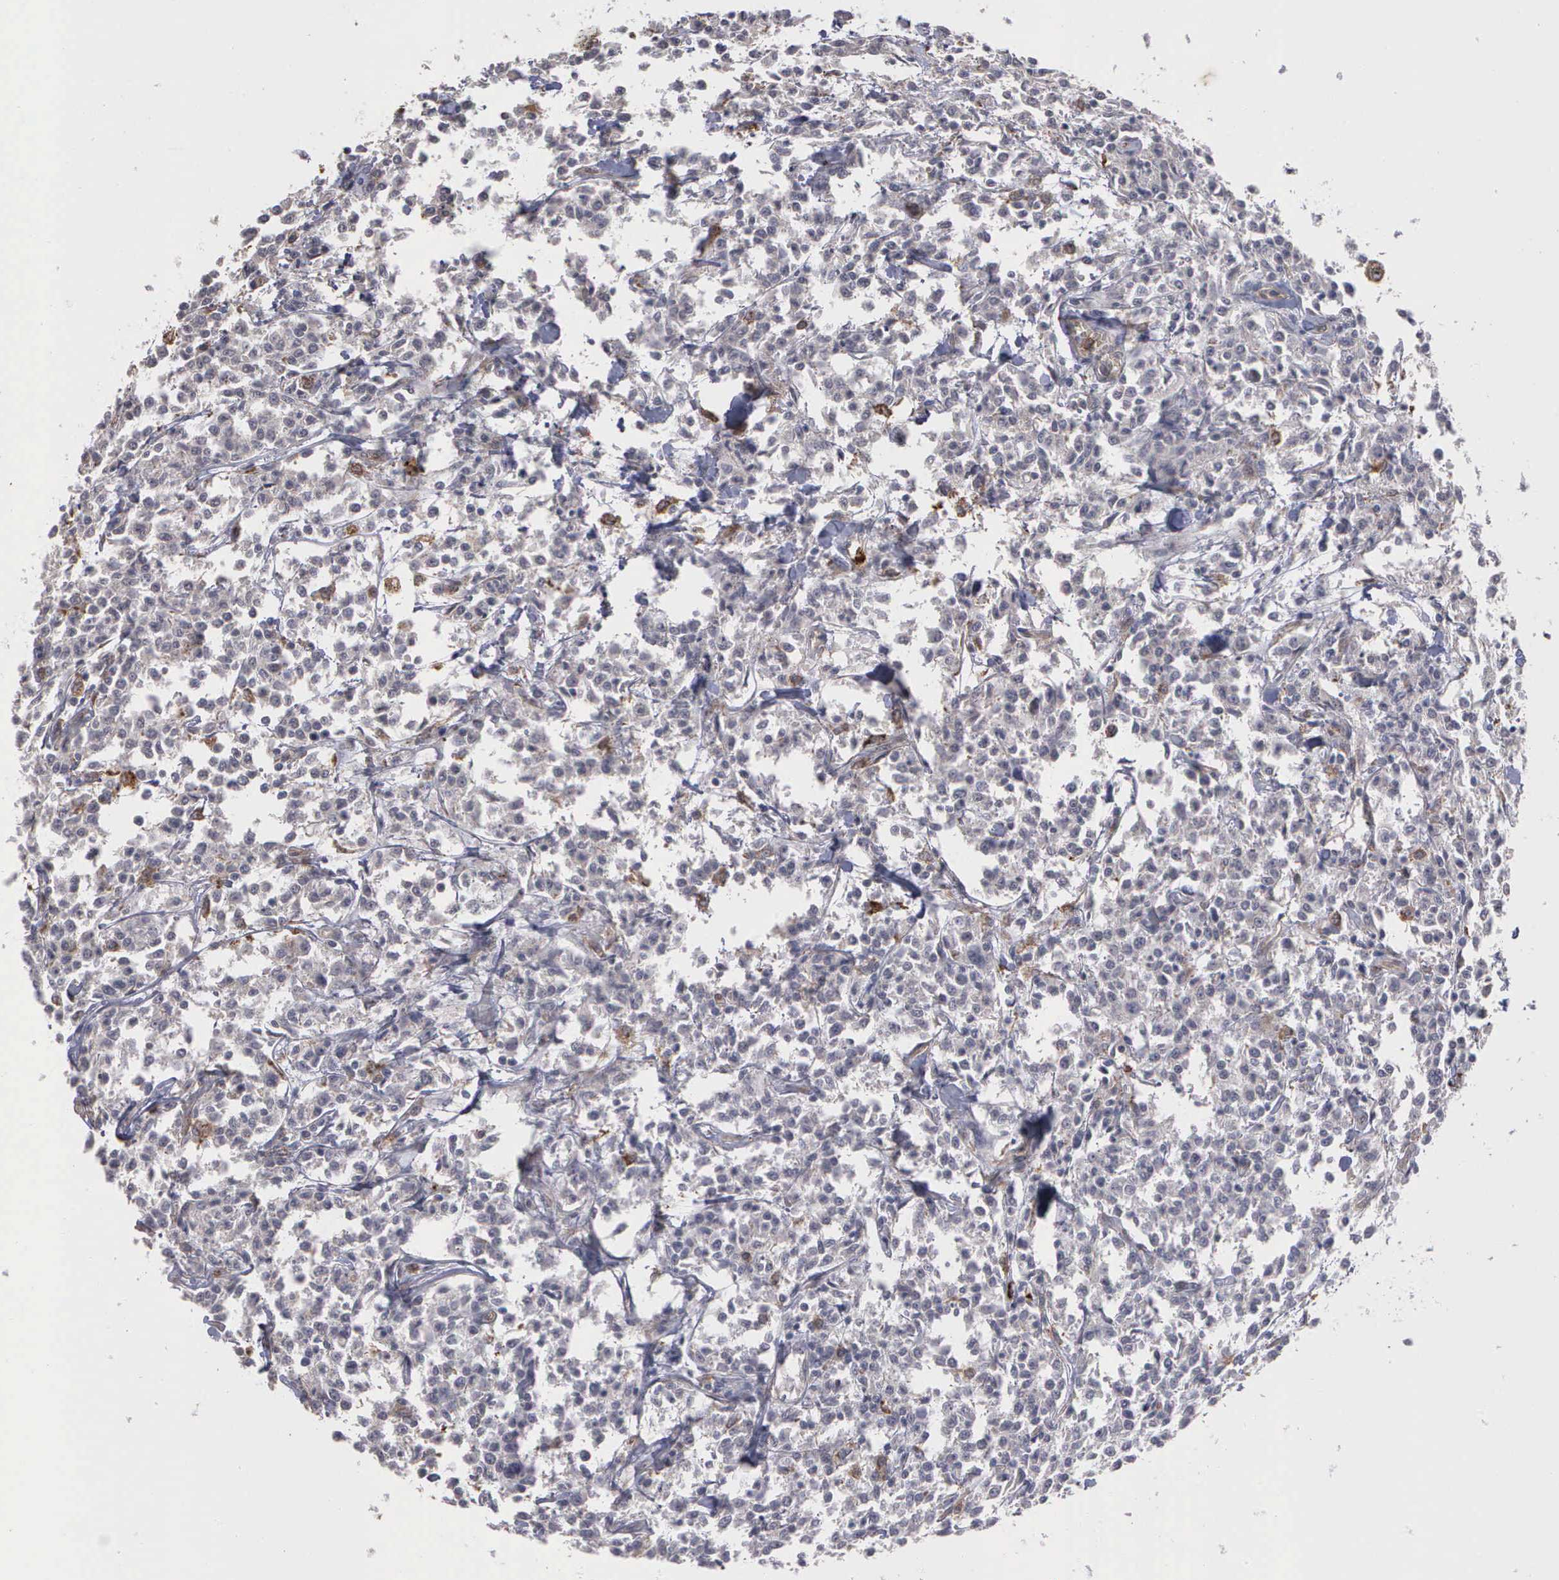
{"staining": {"intensity": "weak", "quantity": "<25%", "location": "cytoplasmic/membranous"}, "tissue": "lymphoma", "cell_type": "Tumor cells", "image_type": "cancer", "snomed": [{"axis": "morphology", "description": "Malignant lymphoma, non-Hodgkin's type, Low grade"}, {"axis": "topography", "description": "Small intestine"}], "caption": "An image of human low-grade malignant lymphoma, non-Hodgkin's type is negative for staining in tumor cells.", "gene": "MMP9", "patient": {"sex": "female", "age": 59}}